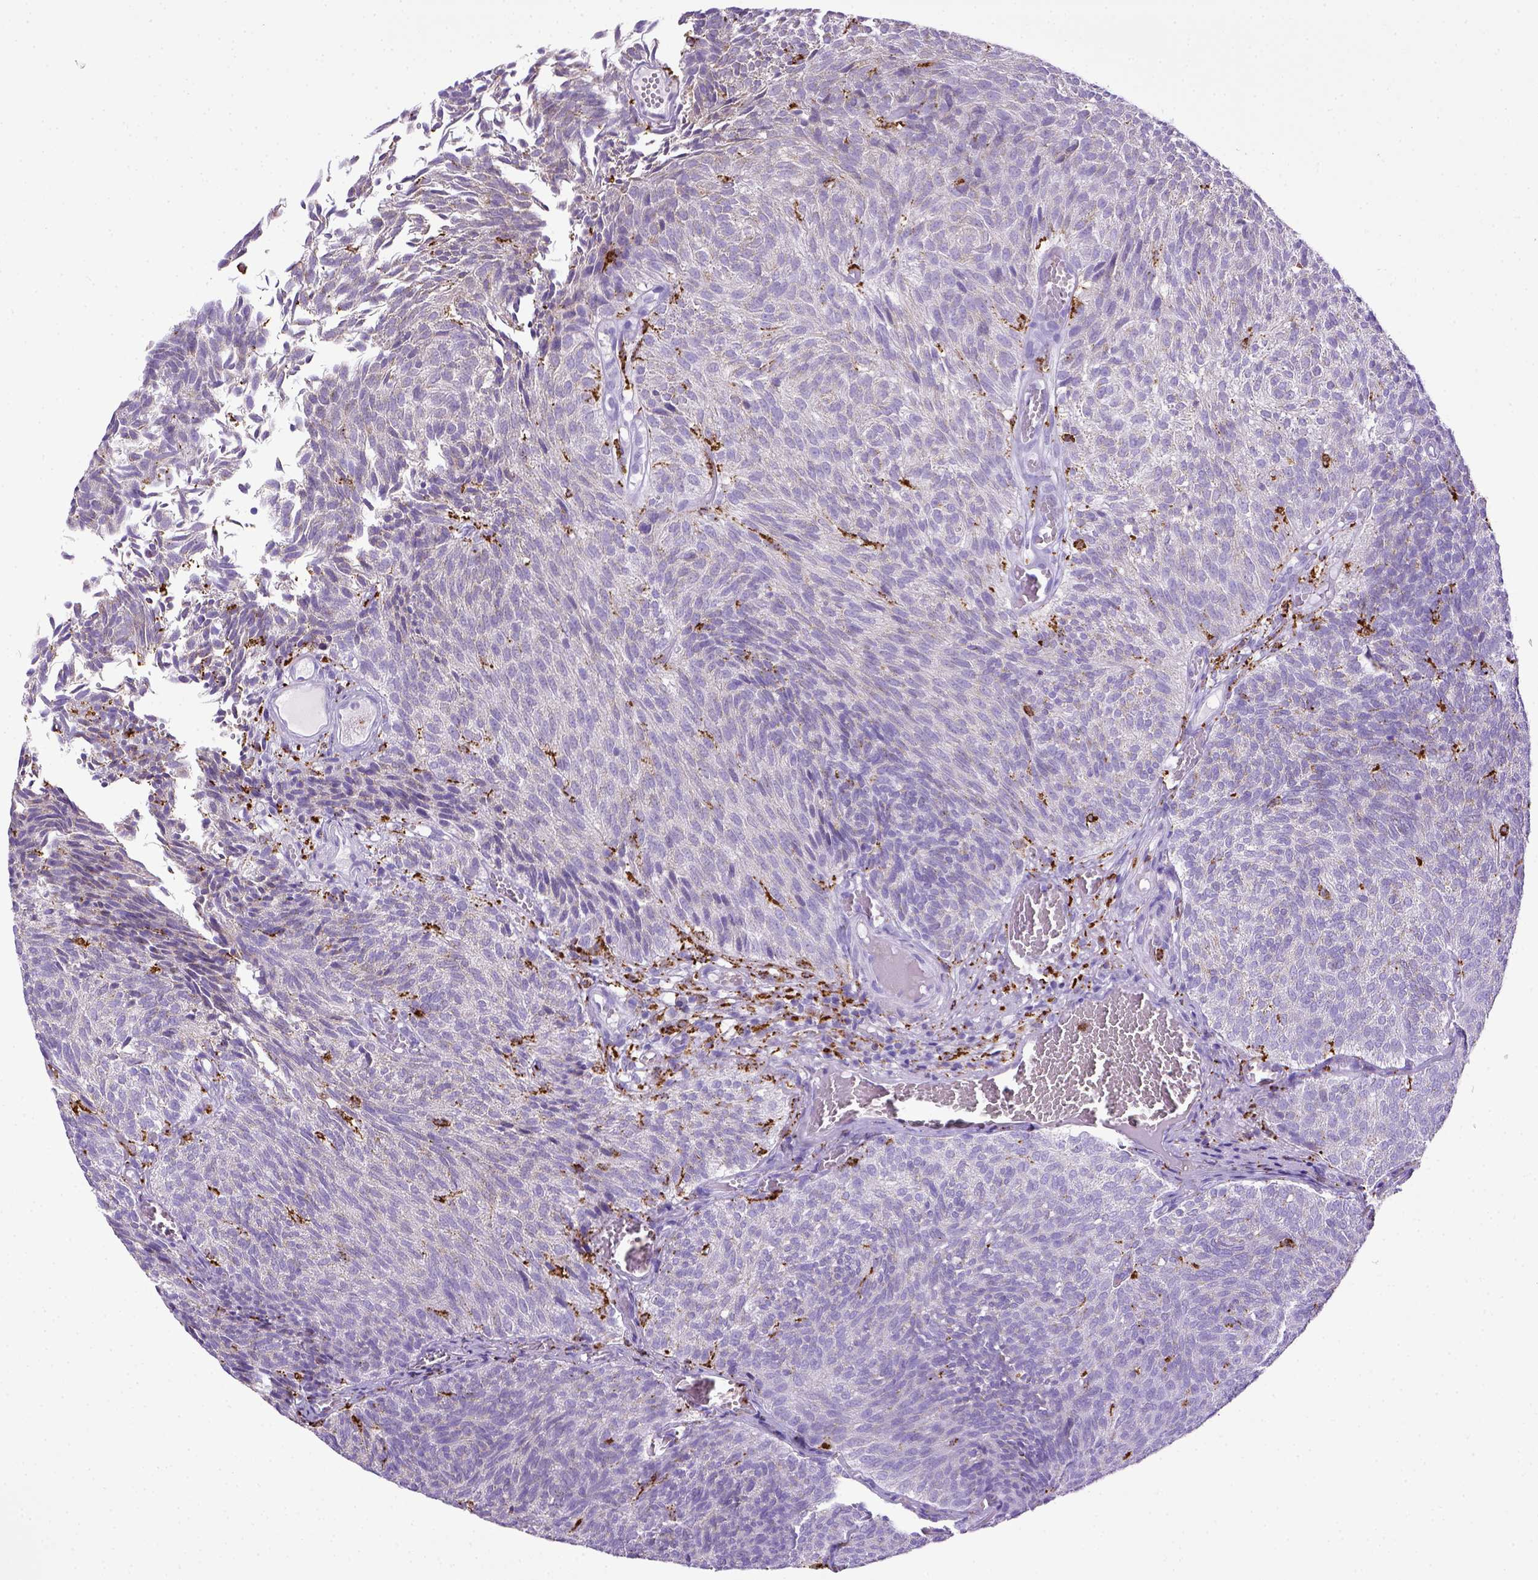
{"staining": {"intensity": "negative", "quantity": "none", "location": "none"}, "tissue": "urothelial cancer", "cell_type": "Tumor cells", "image_type": "cancer", "snomed": [{"axis": "morphology", "description": "Urothelial carcinoma, Low grade"}, {"axis": "topography", "description": "Urinary bladder"}], "caption": "An IHC micrograph of urothelial carcinoma (low-grade) is shown. There is no staining in tumor cells of urothelial carcinoma (low-grade).", "gene": "CD68", "patient": {"sex": "male", "age": 77}}